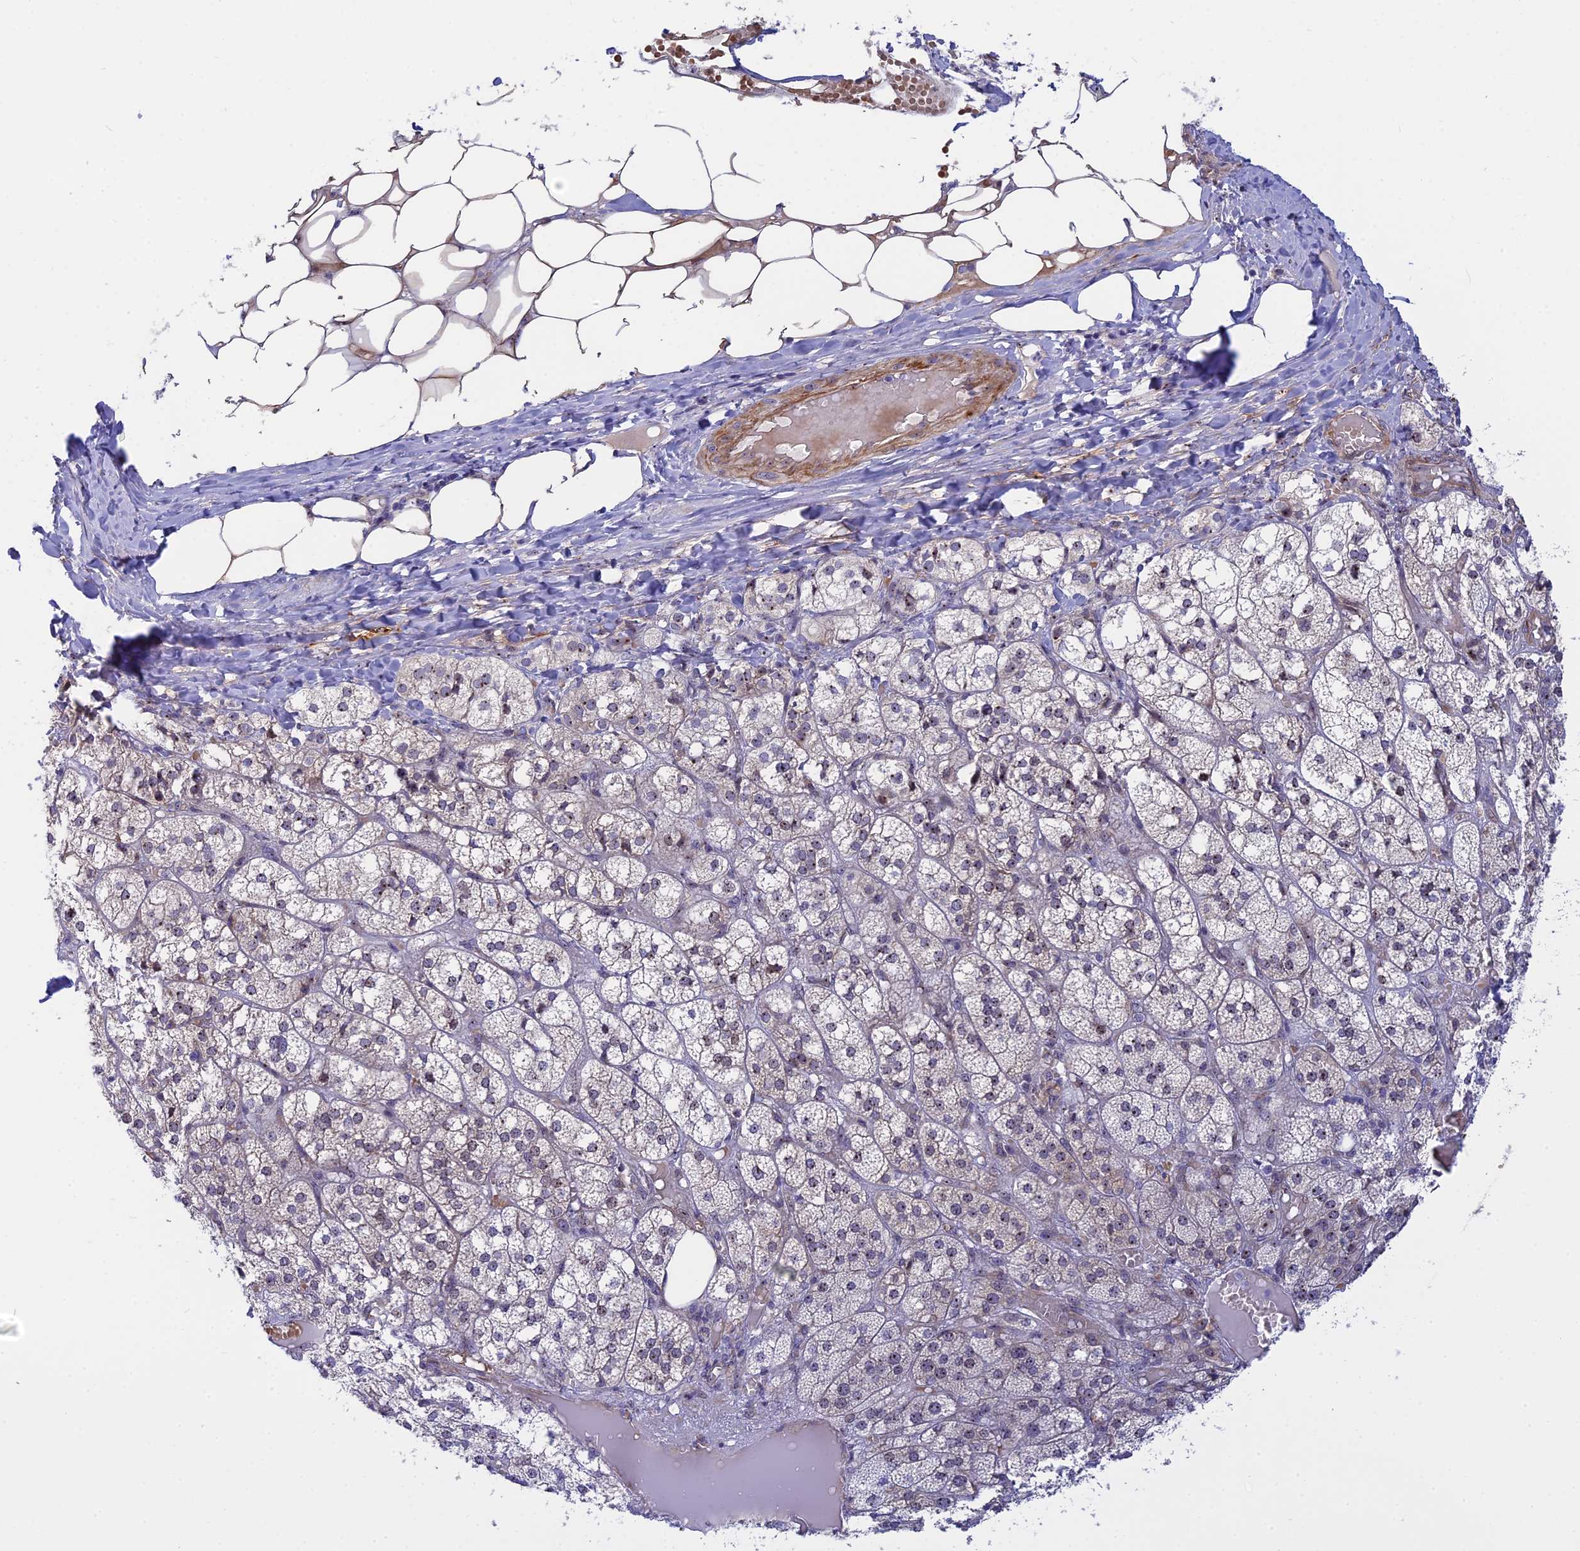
{"staining": {"intensity": "weak", "quantity": "25%-75%", "location": "nuclear"}, "tissue": "adrenal gland", "cell_type": "Glandular cells", "image_type": "normal", "snomed": [{"axis": "morphology", "description": "Normal tissue, NOS"}, {"axis": "topography", "description": "Adrenal gland"}], "caption": "IHC of unremarkable adrenal gland displays low levels of weak nuclear positivity in approximately 25%-75% of glandular cells. The staining was performed using DAB, with brown indicating positive protein expression. Nuclei are stained blue with hematoxylin.", "gene": "DBNDD1", "patient": {"sex": "female", "age": 61}}